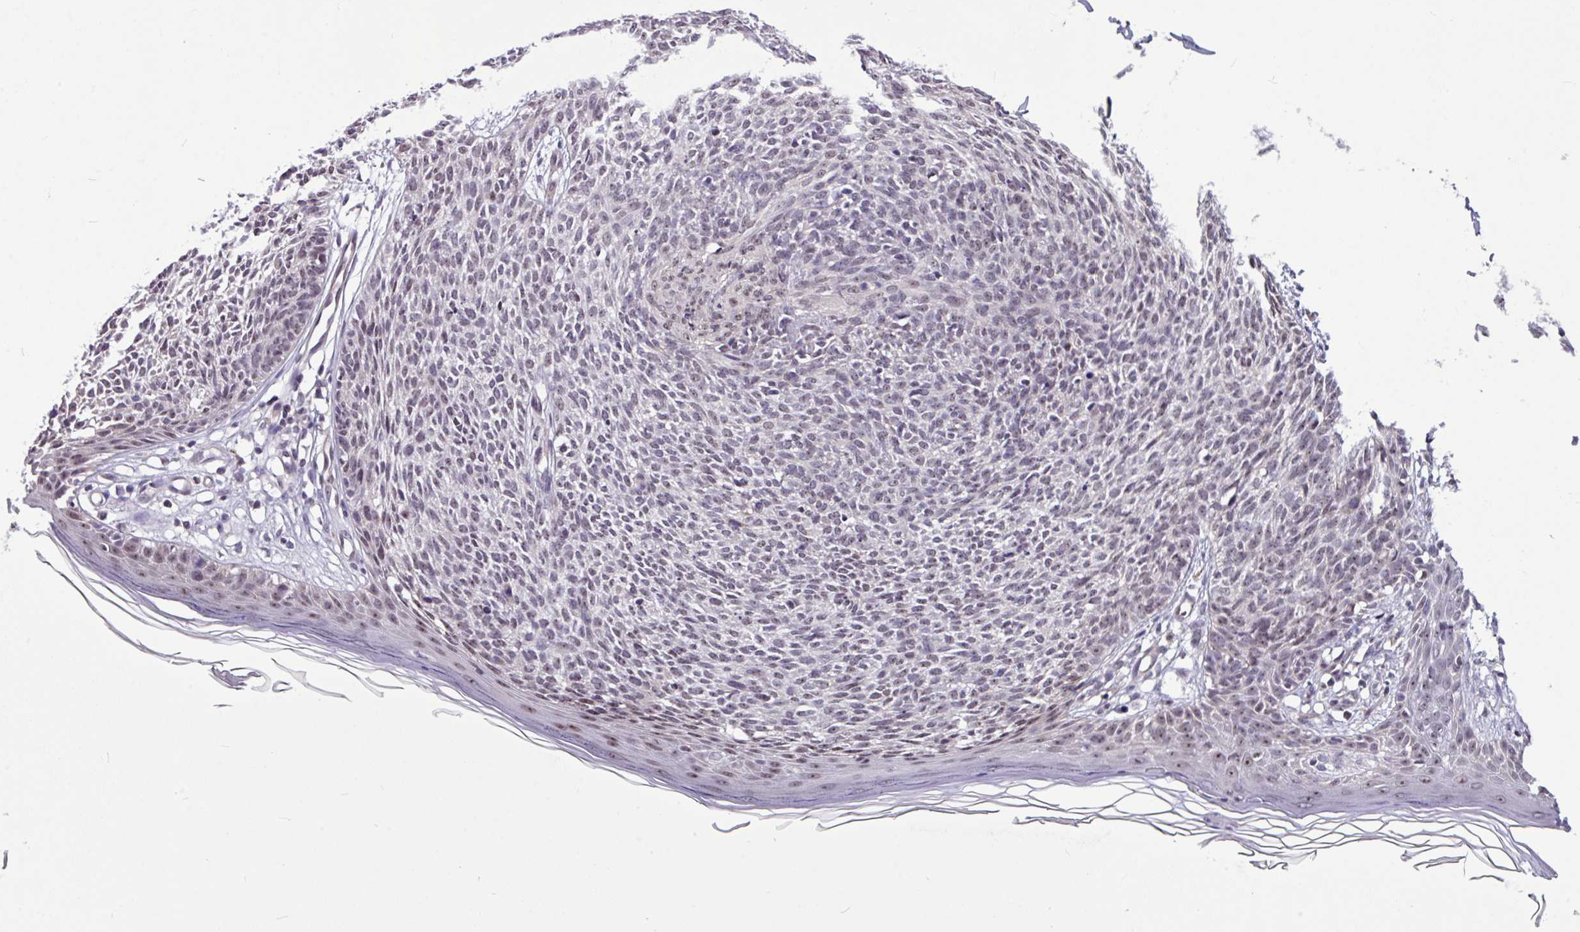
{"staining": {"intensity": "weak", "quantity": "25%-75%", "location": "nuclear"}, "tissue": "skin cancer", "cell_type": "Tumor cells", "image_type": "cancer", "snomed": [{"axis": "morphology", "description": "Basal cell carcinoma"}, {"axis": "topography", "description": "Skin"}], "caption": "DAB immunohistochemical staining of skin cancer displays weak nuclear protein expression in approximately 25%-75% of tumor cells.", "gene": "UTP18", "patient": {"sex": "female", "age": 66}}